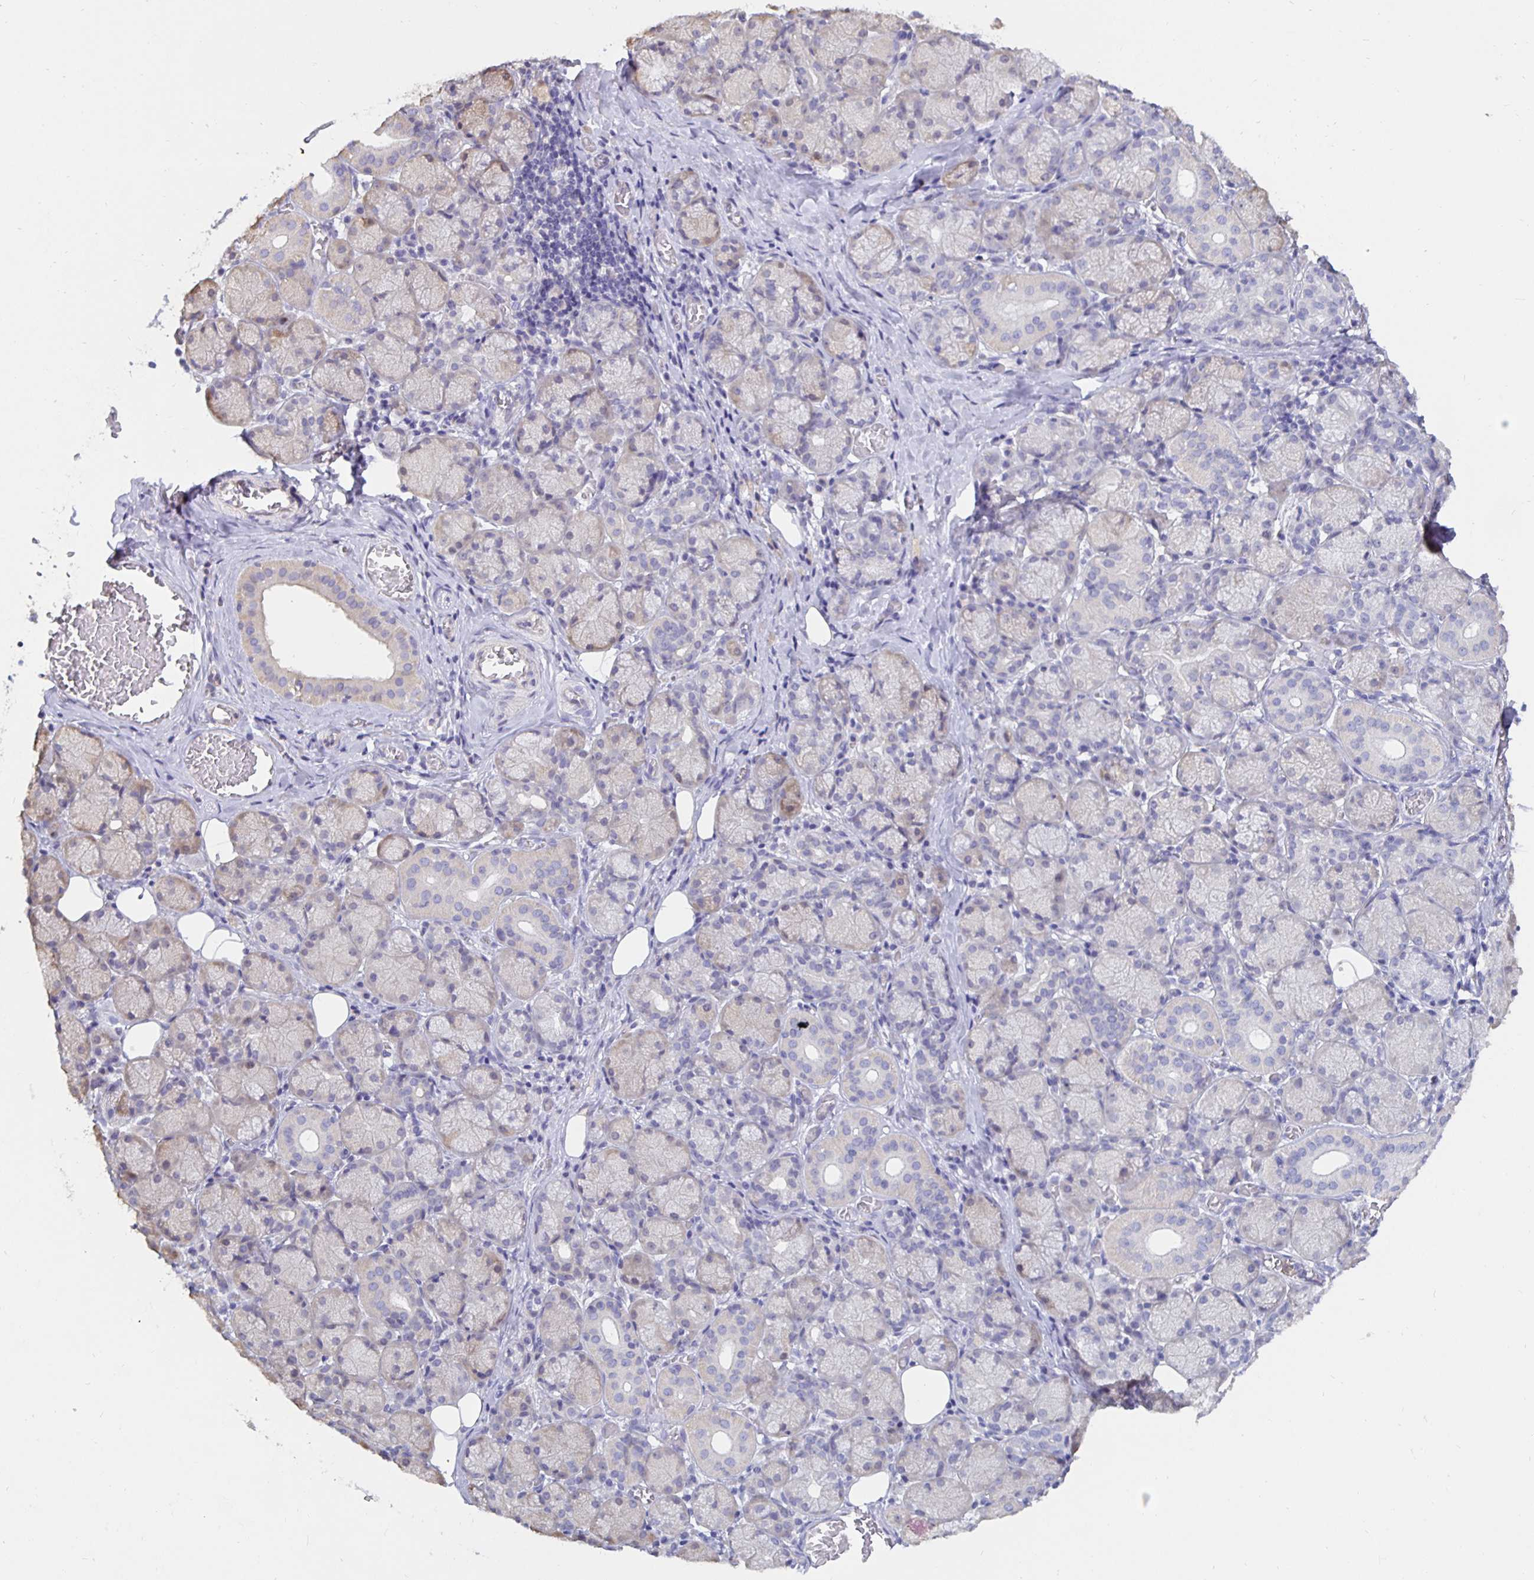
{"staining": {"intensity": "negative", "quantity": "none", "location": "none"}, "tissue": "salivary gland", "cell_type": "Glandular cells", "image_type": "normal", "snomed": [{"axis": "morphology", "description": "Normal tissue, NOS"}, {"axis": "topography", "description": "Salivary gland"}, {"axis": "topography", "description": "Peripheral nerve tissue"}], "caption": "A photomicrograph of human salivary gland is negative for staining in glandular cells. (Stains: DAB immunohistochemistry with hematoxylin counter stain, Microscopy: brightfield microscopy at high magnification).", "gene": "DNAI2", "patient": {"sex": "female", "age": 24}}